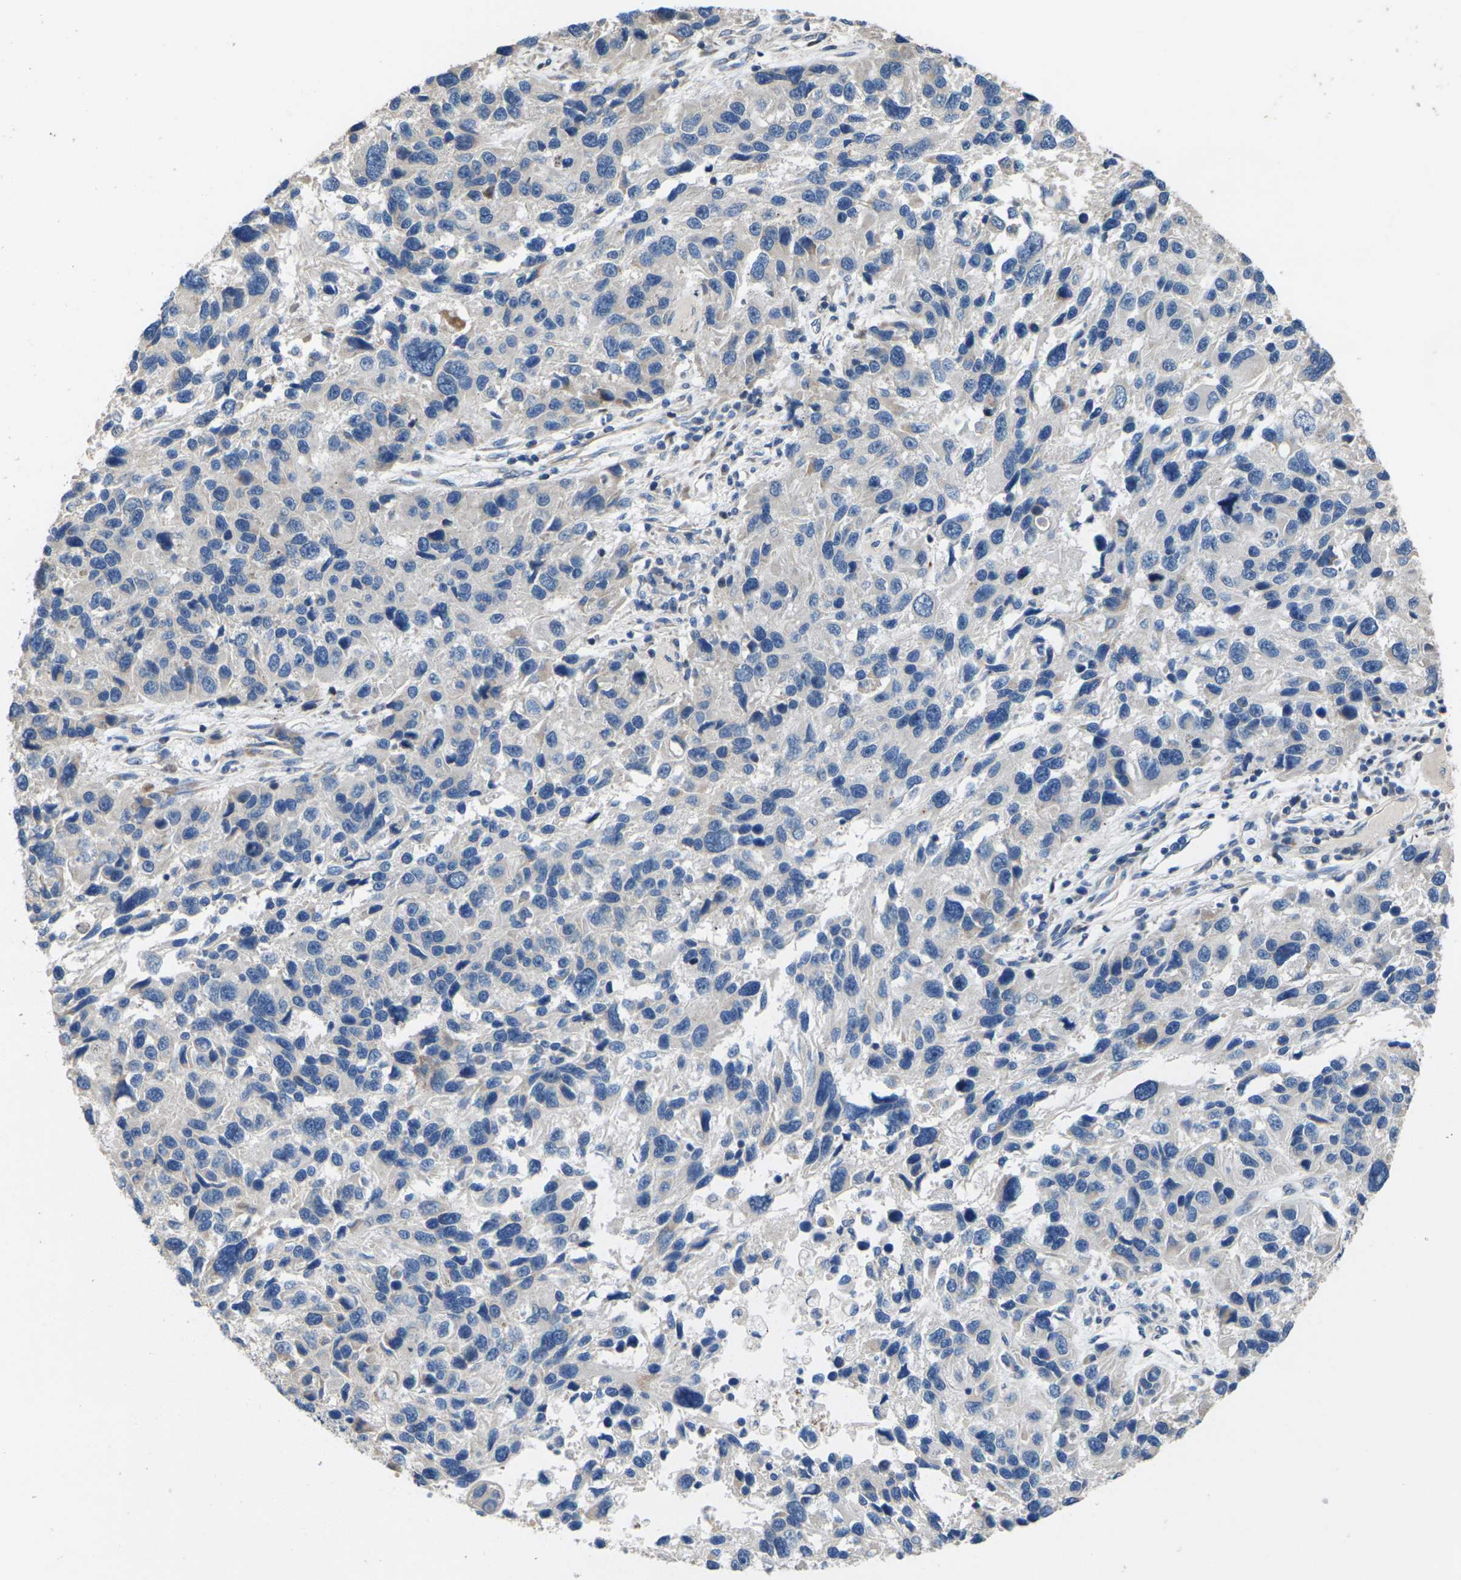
{"staining": {"intensity": "negative", "quantity": "none", "location": "none"}, "tissue": "melanoma", "cell_type": "Tumor cells", "image_type": "cancer", "snomed": [{"axis": "morphology", "description": "Malignant melanoma, NOS"}, {"axis": "topography", "description": "Skin"}], "caption": "IHC photomicrograph of melanoma stained for a protein (brown), which displays no expression in tumor cells.", "gene": "KLHDC8B", "patient": {"sex": "male", "age": 53}}